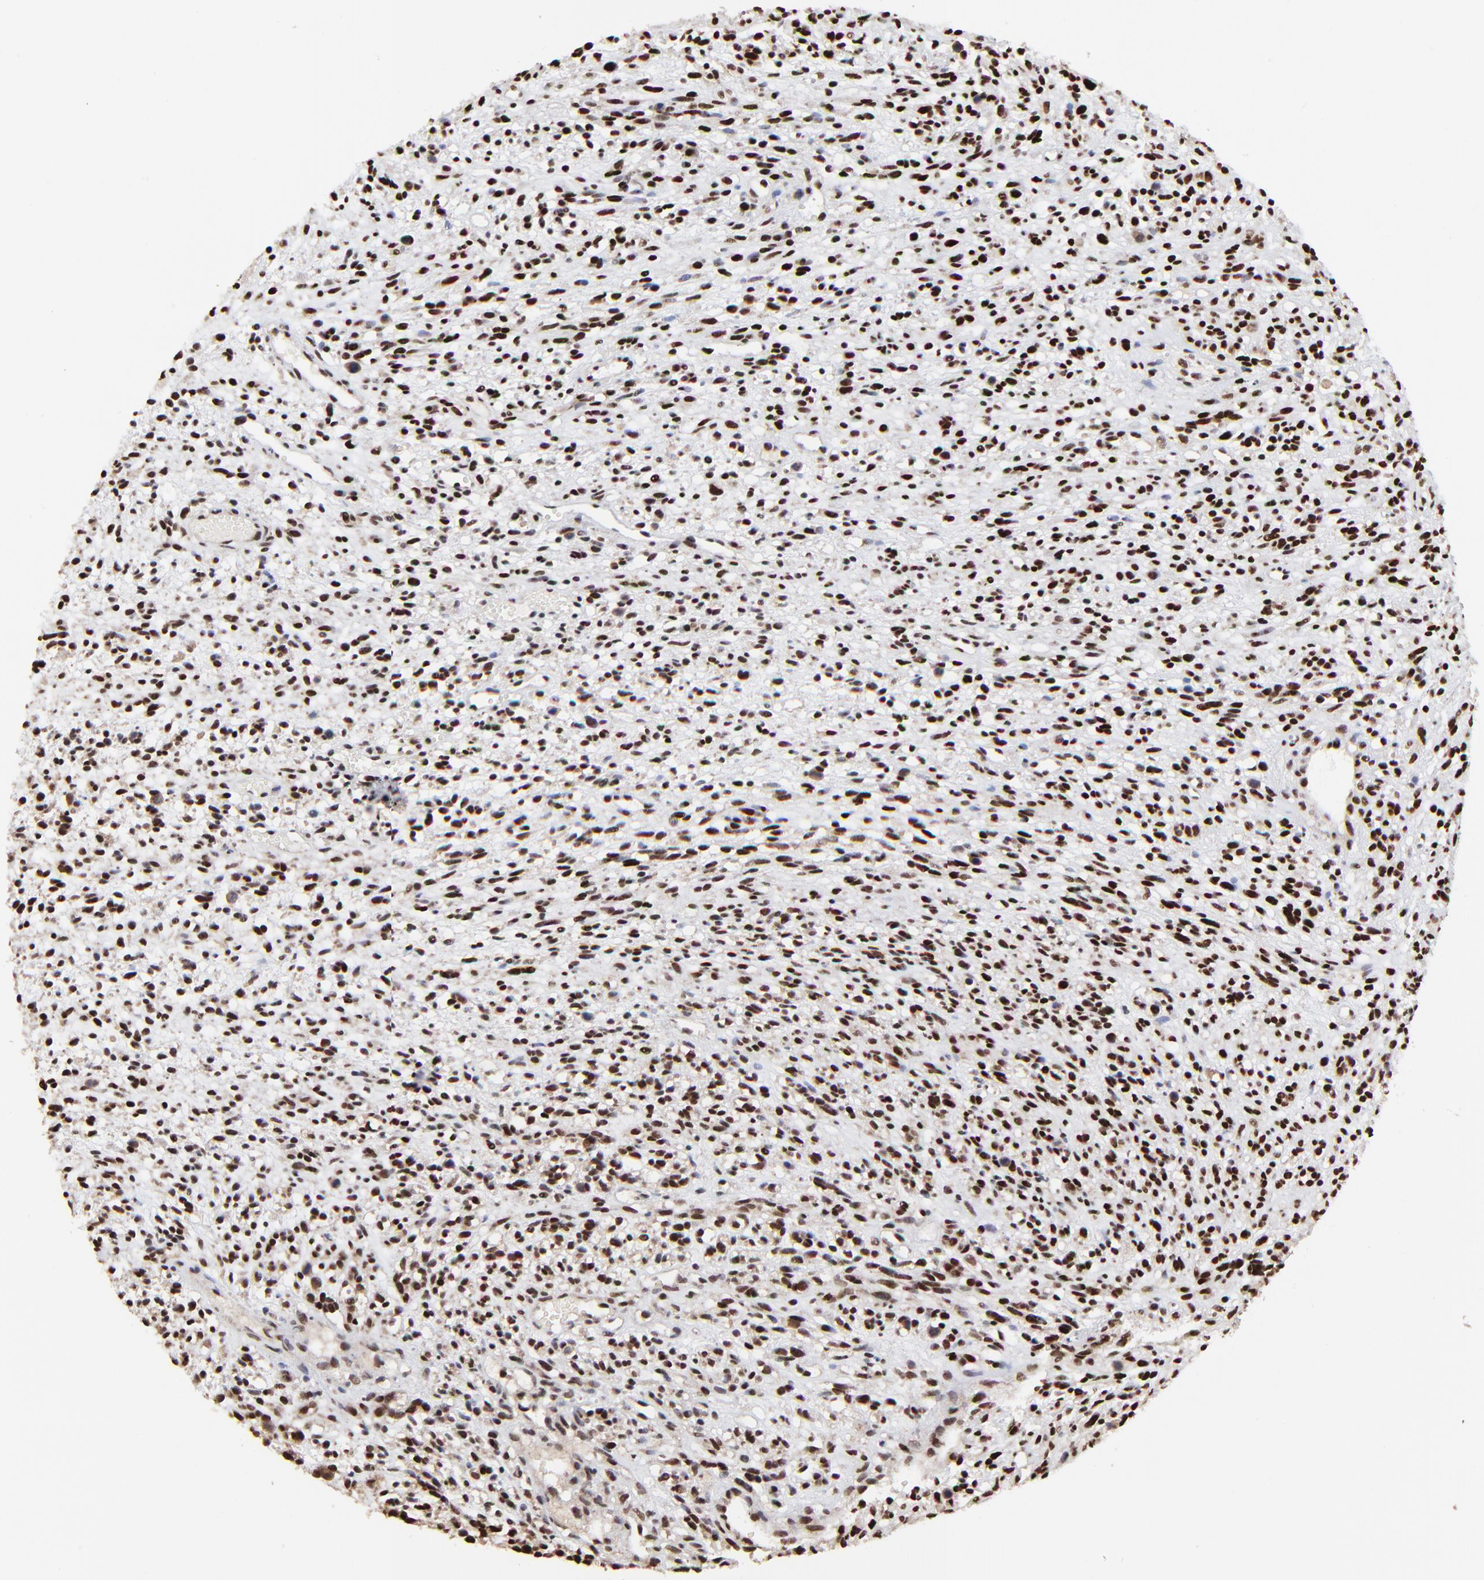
{"staining": {"intensity": "strong", "quantity": ">75%", "location": "nuclear"}, "tissue": "glioma", "cell_type": "Tumor cells", "image_type": "cancer", "snomed": [{"axis": "morphology", "description": "Glioma, malignant, High grade"}, {"axis": "topography", "description": "Brain"}], "caption": "DAB (3,3'-diaminobenzidine) immunohistochemical staining of human malignant glioma (high-grade) shows strong nuclear protein positivity in about >75% of tumor cells. (DAB IHC with brightfield microscopy, high magnification).", "gene": "RBM22", "patient": {"sex": "male", "age": 66}}